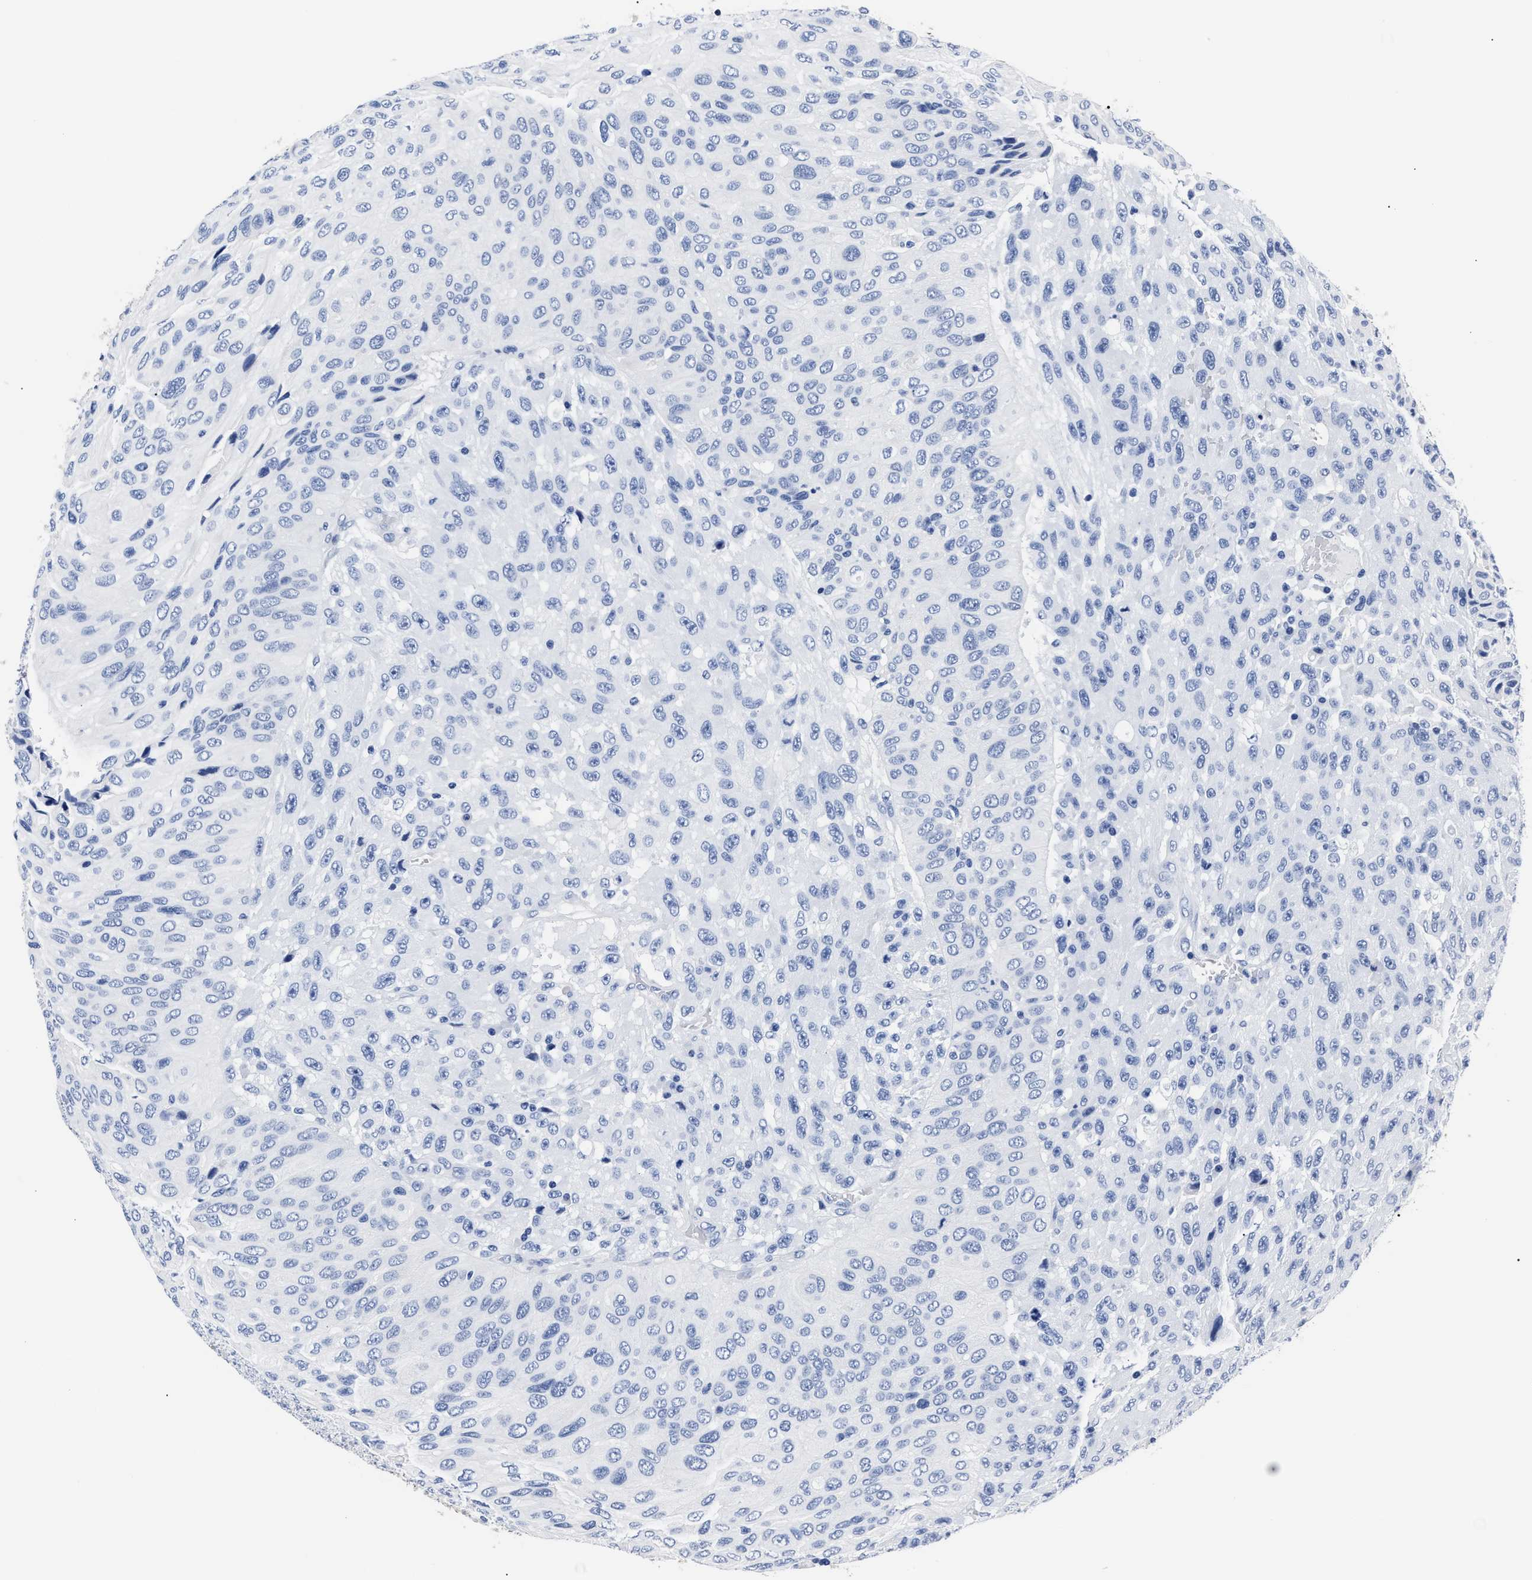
{"staining": {"intensity": "negative", "quantity": "none", "location": "none"}, "tissue": "urothelial cancer", "cell_type": "Tumor cells", "image_type": "cancer", "snomed": [{"axis": "morphology", "description": "Urothelial carcinoma, High grade"}, {"axis": "topography", "description": "Urinary bladder"}], "caption": "A photomicrograph of human high-grade urothelial carcinoma is negative for staining in tumor cells.", "gene": "ALPG", "patient": {"sex": "male", "age": 66}}